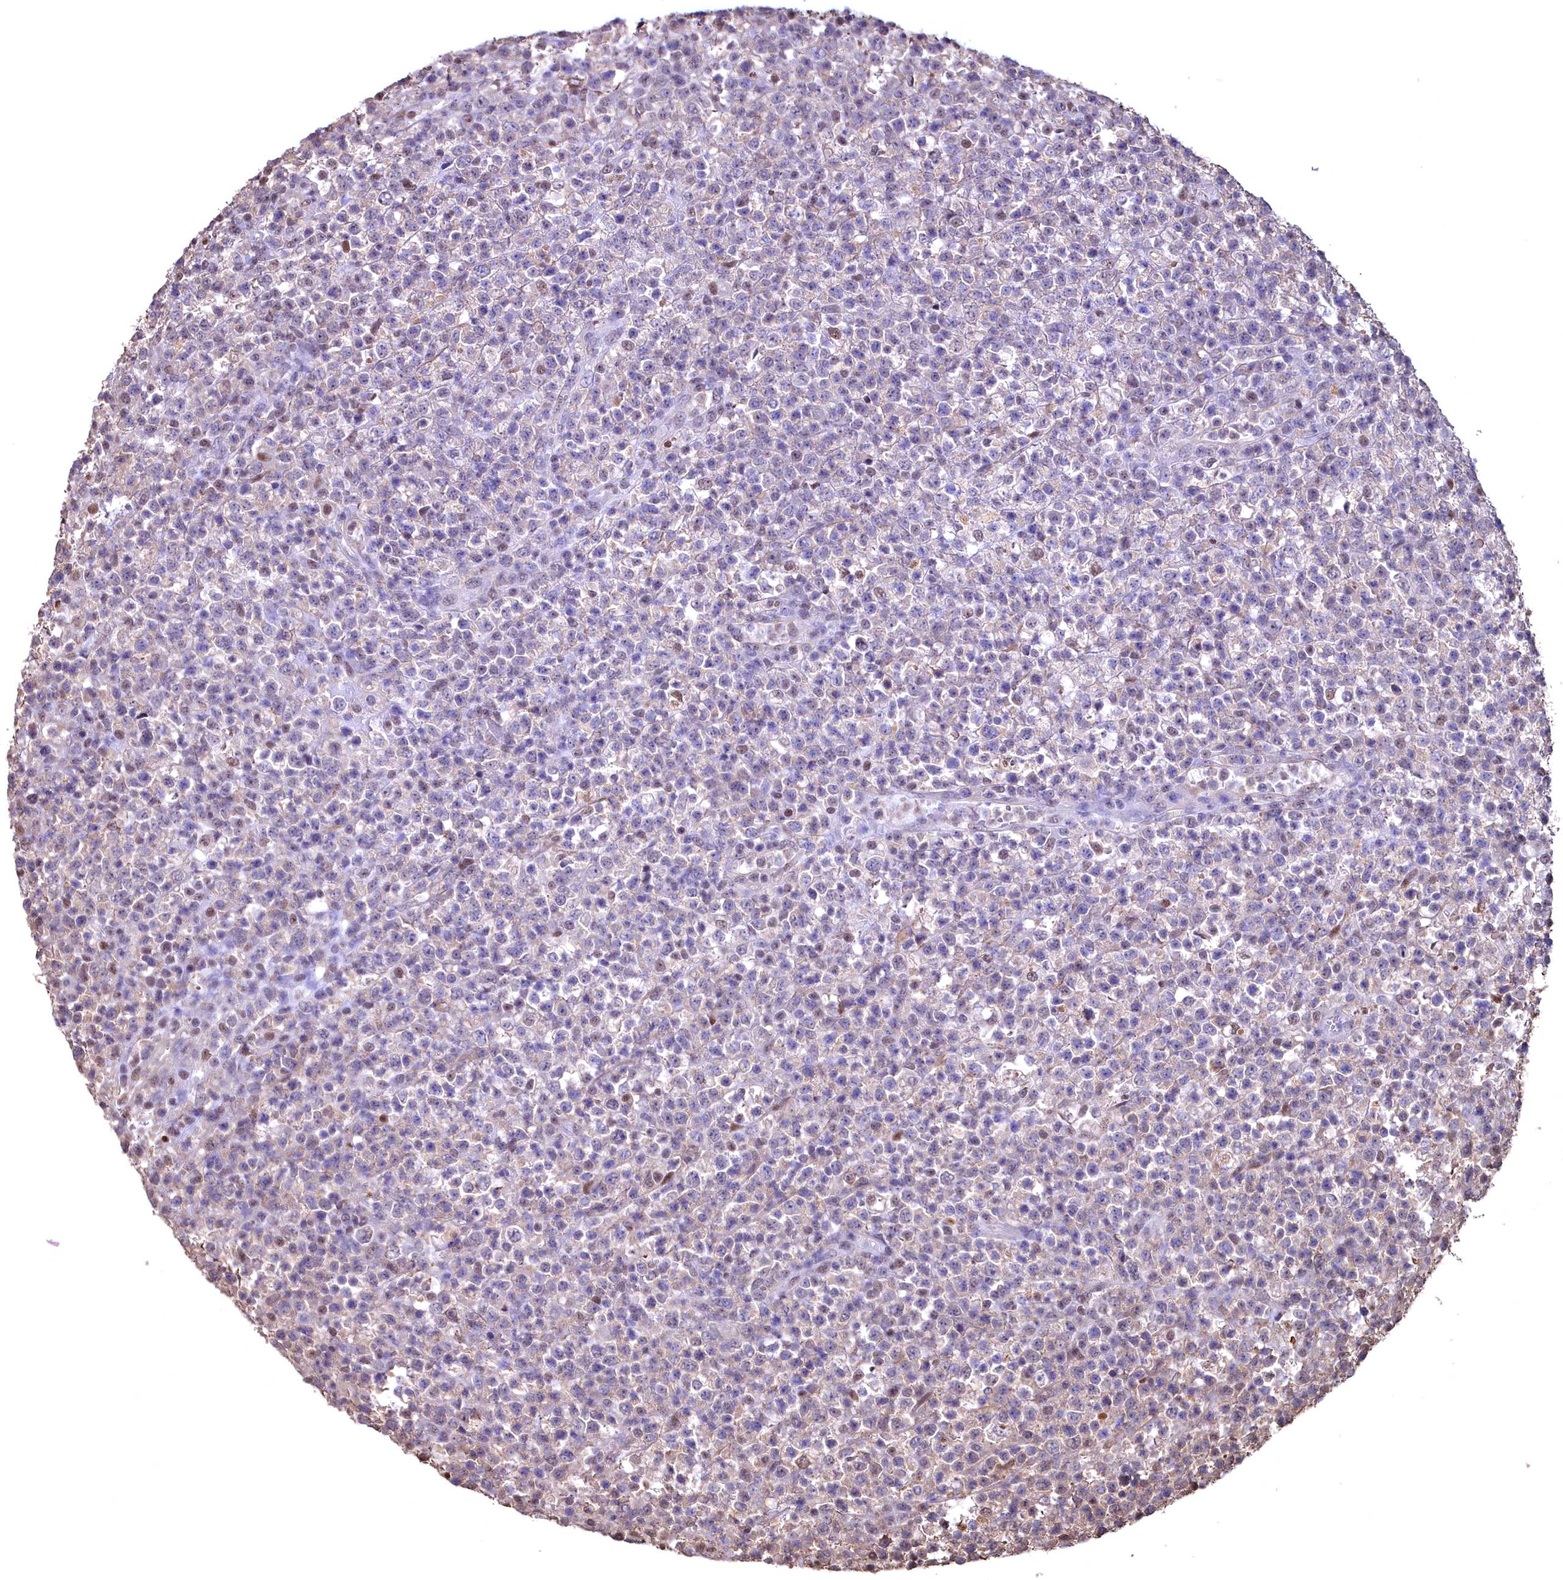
{"staining": {"intensity": "negative", "quantity": "none", "location": "none"}, "tissue": "lymphoma", "cell_type": "Tumor cells", "image_type": "cancer", "snomed": [{"axis": "morphology", "description": "Malignant lymphoma, non-Hodgkin's type, High grade"}, {"axis": "topography", "description": "Colon"}], "caption": "Tumor cells are negative for protein expression in human lymphoma.", "gene": "GAPDH", "patient": {"sex": "female", "age": 53}}